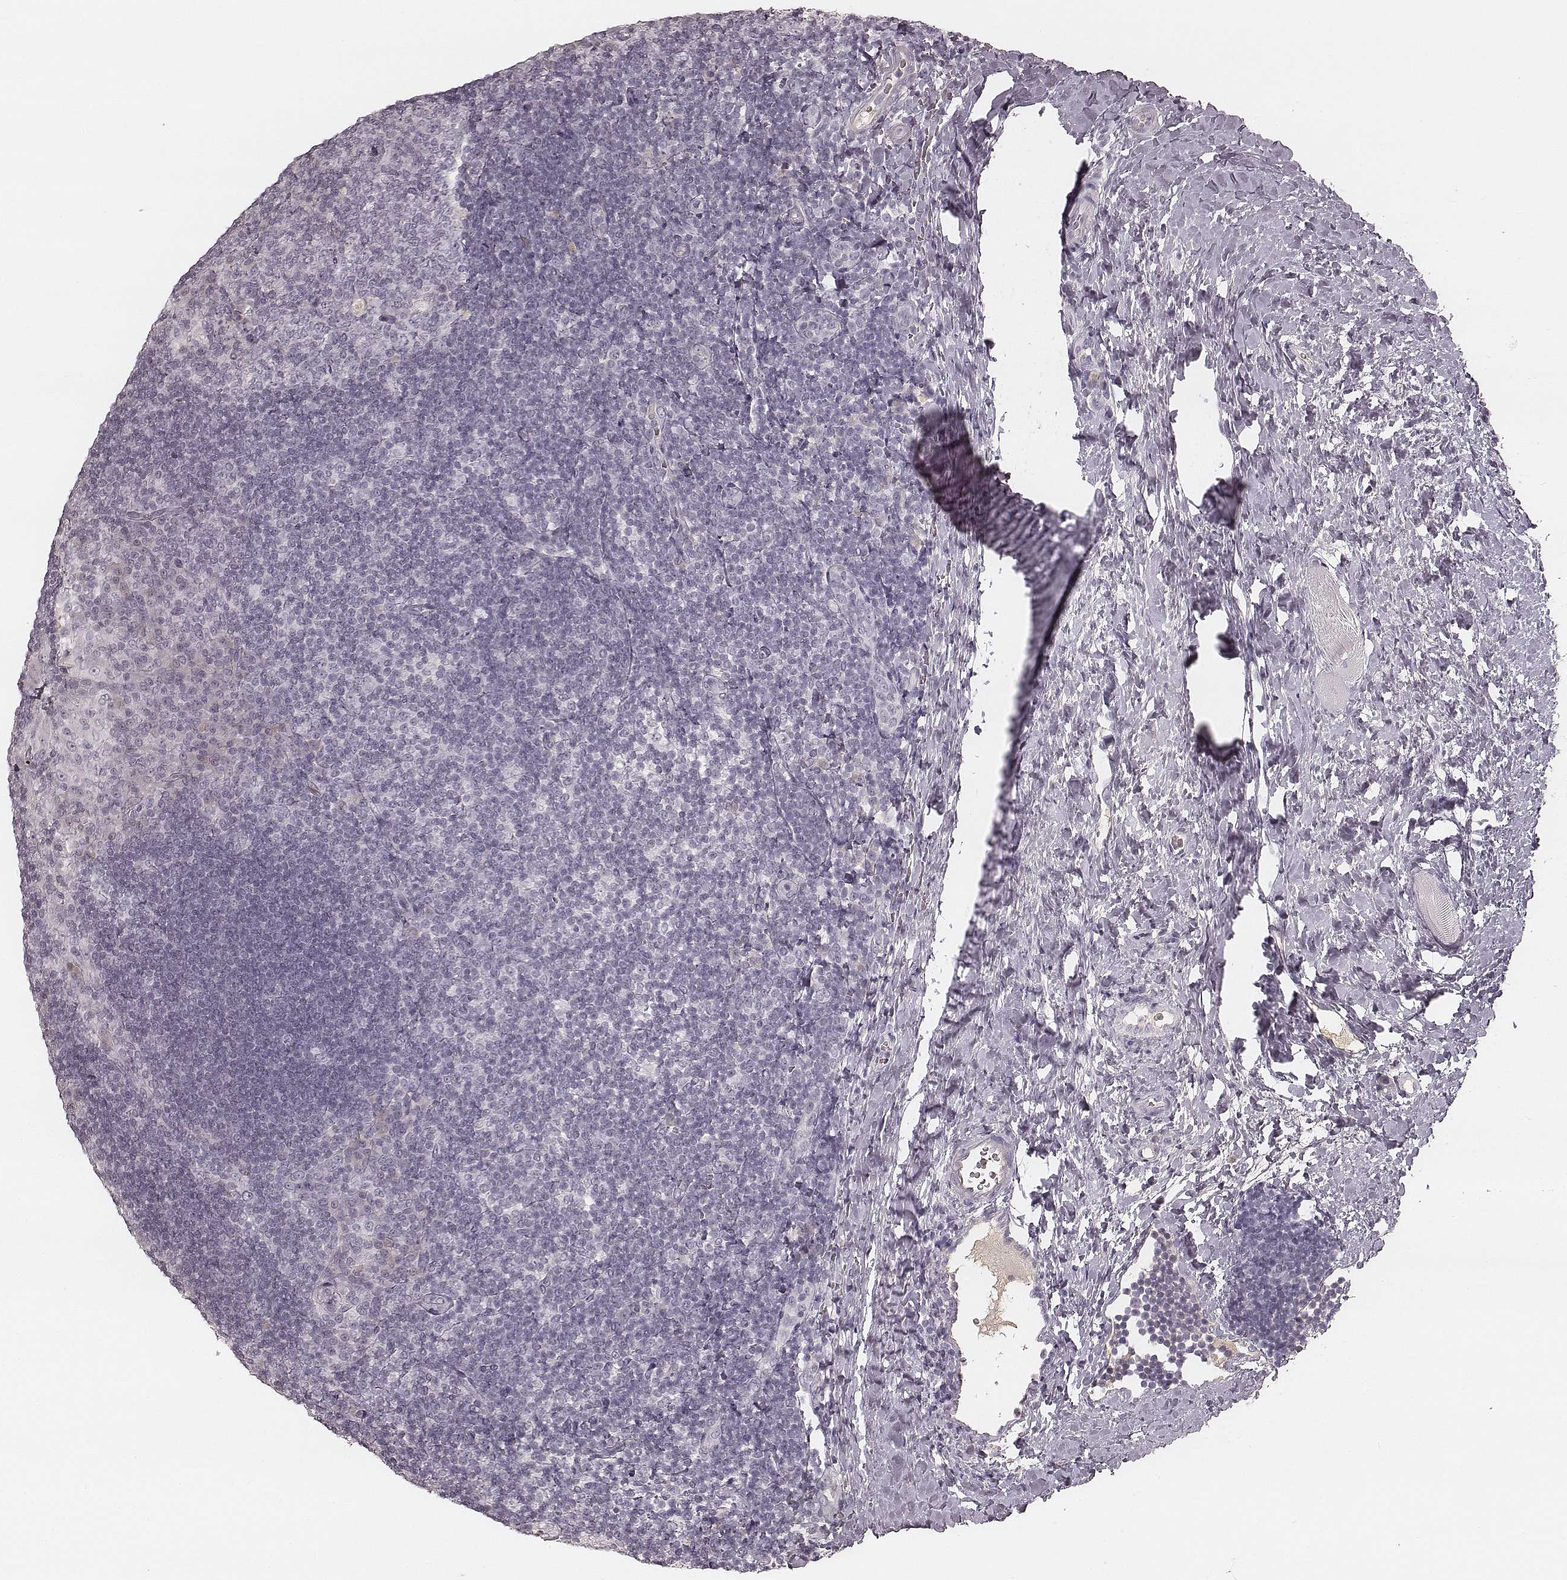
{"staining": {"intensity": "negative", "quantity": "none", "location": "none"}, "tissue": "tonsil", "cell_type": "Germinal center cells", "image_type": "normal", "snomed": [{"axis": "morphology", "description": "Normal tissue, NOS"}, {"axis": "topography", "description": "Tonsil"}], "caption": "This photomicrograph is of normal tonsil stained with immunohistochemistry to label a protein in brown with the nuclei are counter-stained blue. There is no staining in germinal center cells.", "gene": "SMIM24", "patient": {"sex": "male", "age": 17}}